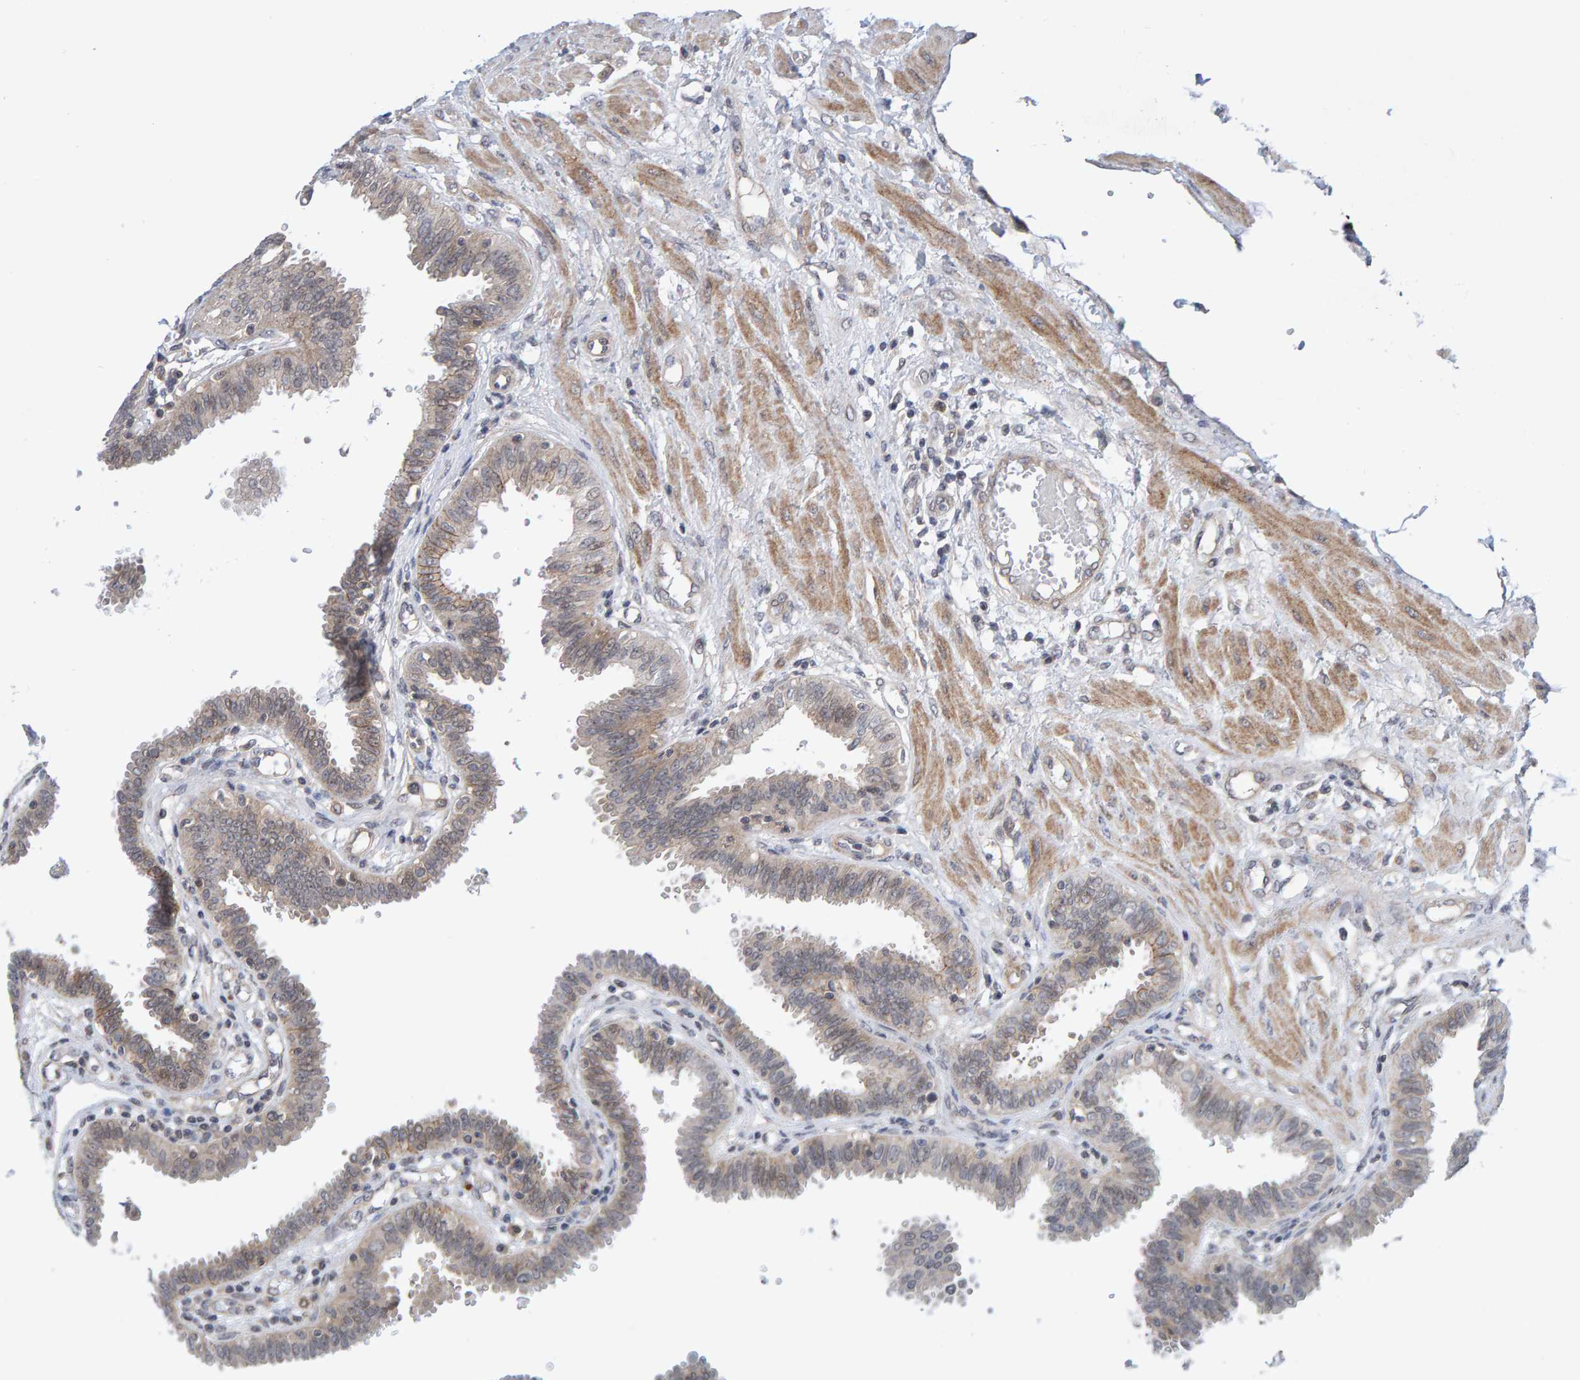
{"staining": {"intensity": "moderate", "quantity": "25%-75%", "location": "cytoplasmic/membranous"}, "tissue": "fallopian tube", "cell_type": "Glandular cells", "image_type": "normal", "snomed": [{"axis": "morphology", "description": "Normal tissue, NOS"}, {"axis": "topography", "description": "Fallopian tube"}], "caption": "Fallopian tube was stained to show a protein in brown. There is medium levels of moderate cytoplasmic/membranous positivity in approximately 25%-75% of glandular cells. The protein of interest is shown in brown color, while the nuclei are stained blue.", "gene": "CDH2", "patient": {"sex": "female", "age": 32}}